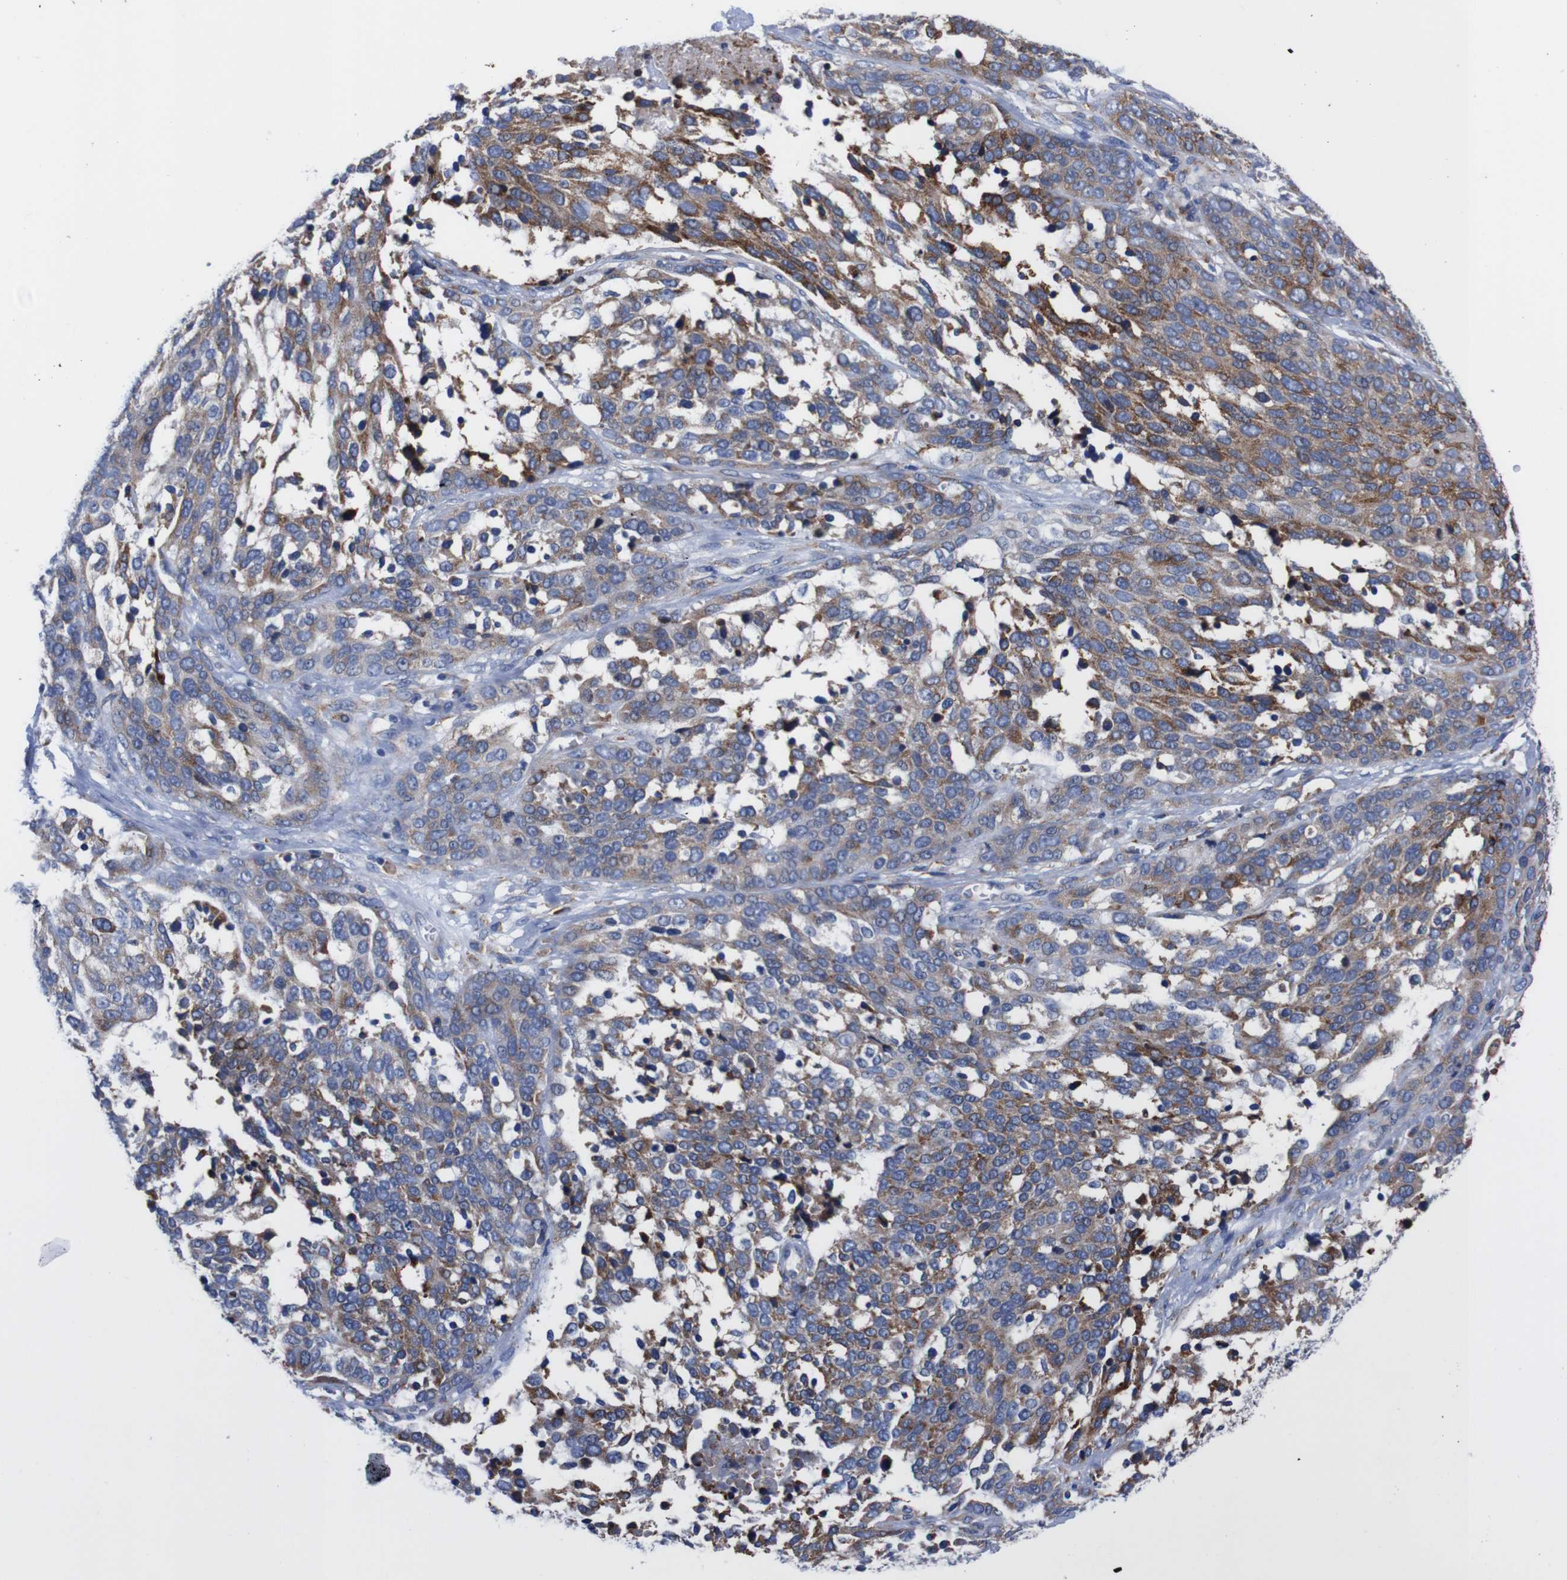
{"staining": {"intensity": "moderate", "quantity": "<25%", "location": "cytoplasmic/membranous"}, "tissue": "ovarian cancer", "cell_type": "Tumor cells", "image_type": "cancer", "snomed": [{"axis": "morphology", "description": "Cystadenocarcinoma, serous, NOS"}, {"axis": "topography", "description": "Ovary"}], "caption": "High-magnification brightfield microscopy of ovarian serous cystadenocarcinoma stained with DAB (3,3'-diaminobenzidine) (brown) and counterstained with hematoxylin (blue). tumor cells exhibit moderate cytoplasmic/membranous positivity is present in approximately<25% of cells.", "gene": "NEBL", "patient": {"sex": "female", "age": 44}}